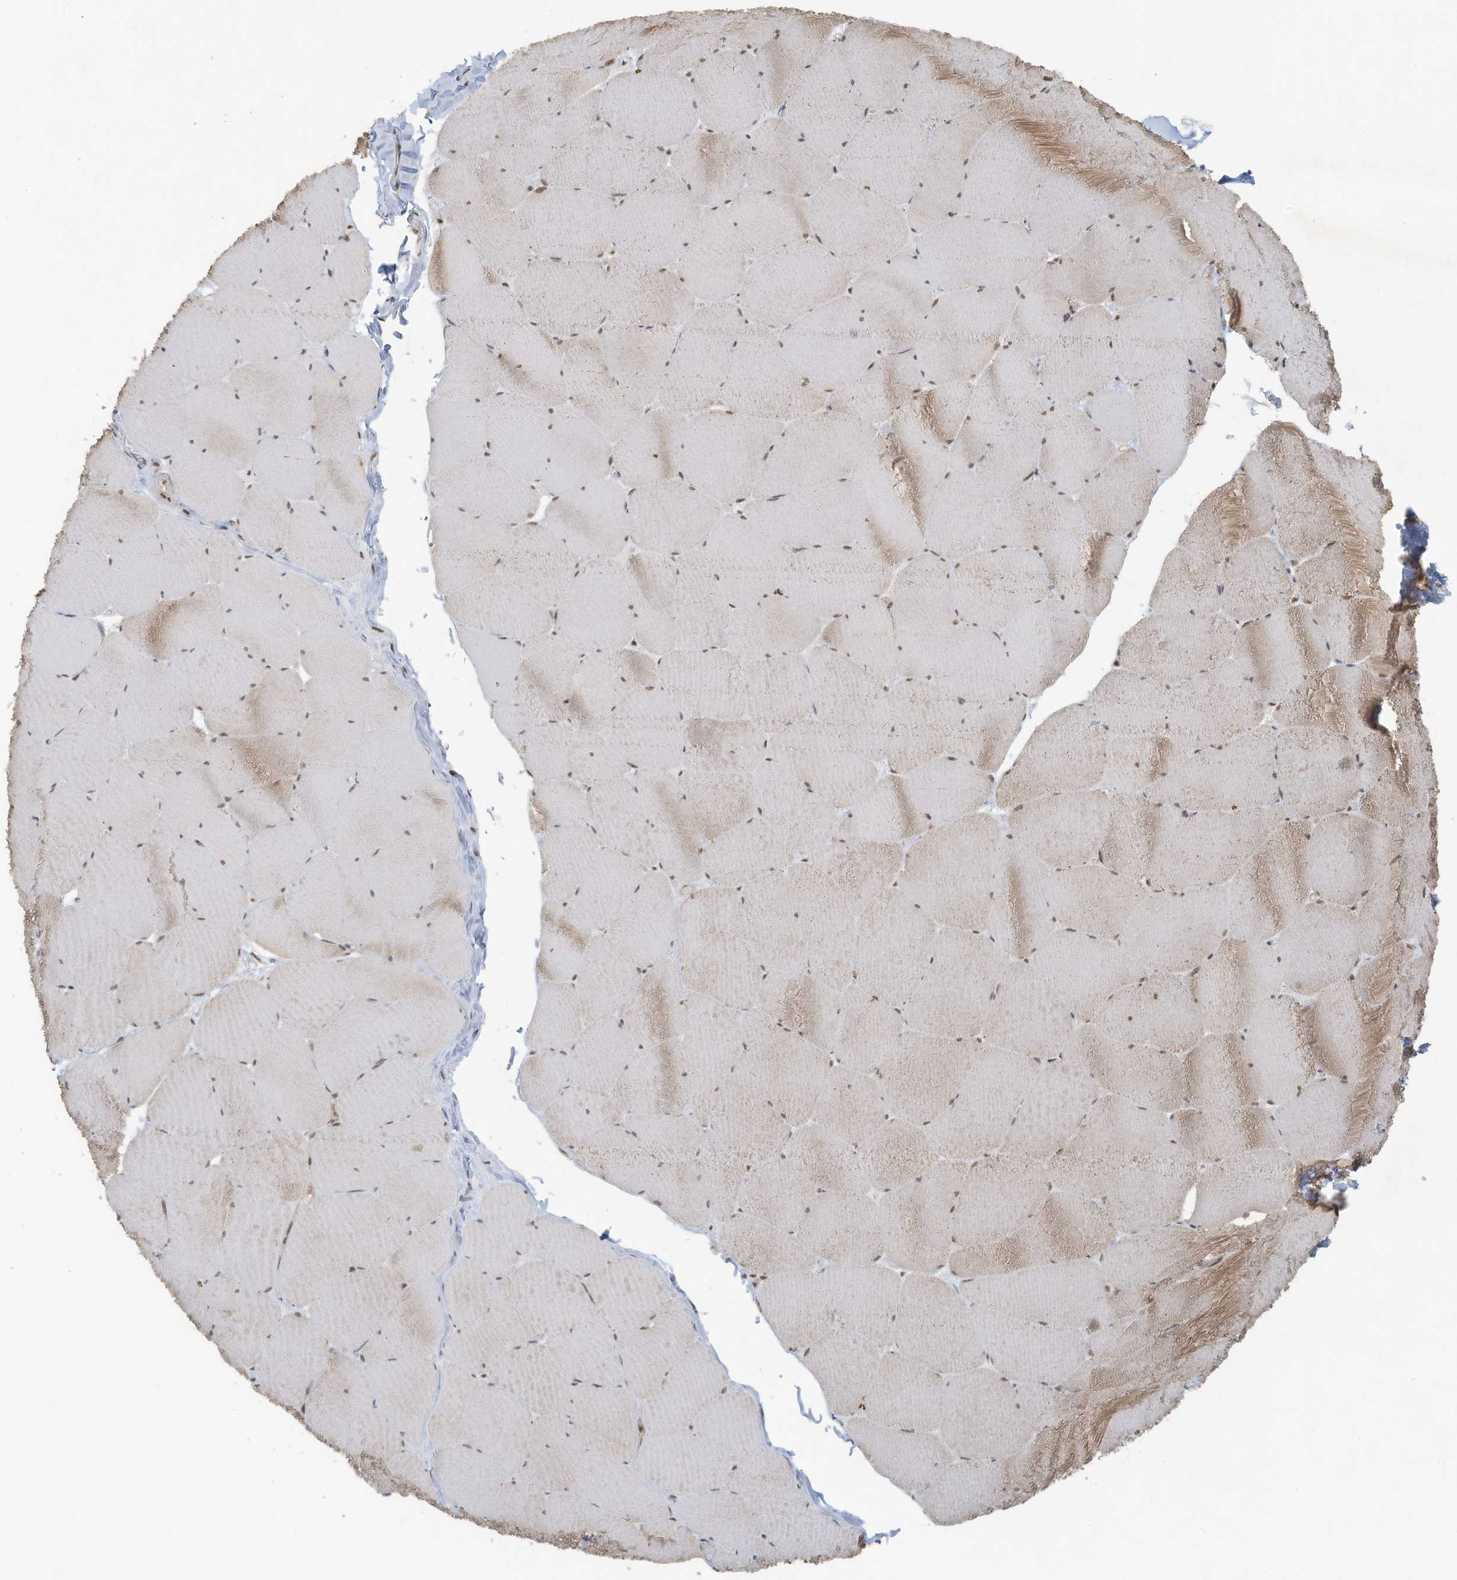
{"staining": {"intensity": "moderate", "quantity": "25%-75%", "location": "cytoplasmic/membranous,nuclear"}, "tissue": "skeletal muscle", "cell_type": "Myocytes", "image_type": "normal", "snomed": [{"axis": "morphology", "description": "Normal tissue, NOS"}, {"axis": "topography", "description": "Skeletal muscle"}, {"axis": "topography", "description": "Head-Neck"}], "caption": "Immunohistochemical staining of normal human skeletal muscle reveals 25%-75% levels of moderate cytoplasmic/membranous,nuclear protein staining in about 25%-75% of myocytes. Immunohistochemistry stains the protein of interest in brown and the nuclei are stained blue.", "gene": "DBR1", "patient": {"sex": "male", "age": 66}}